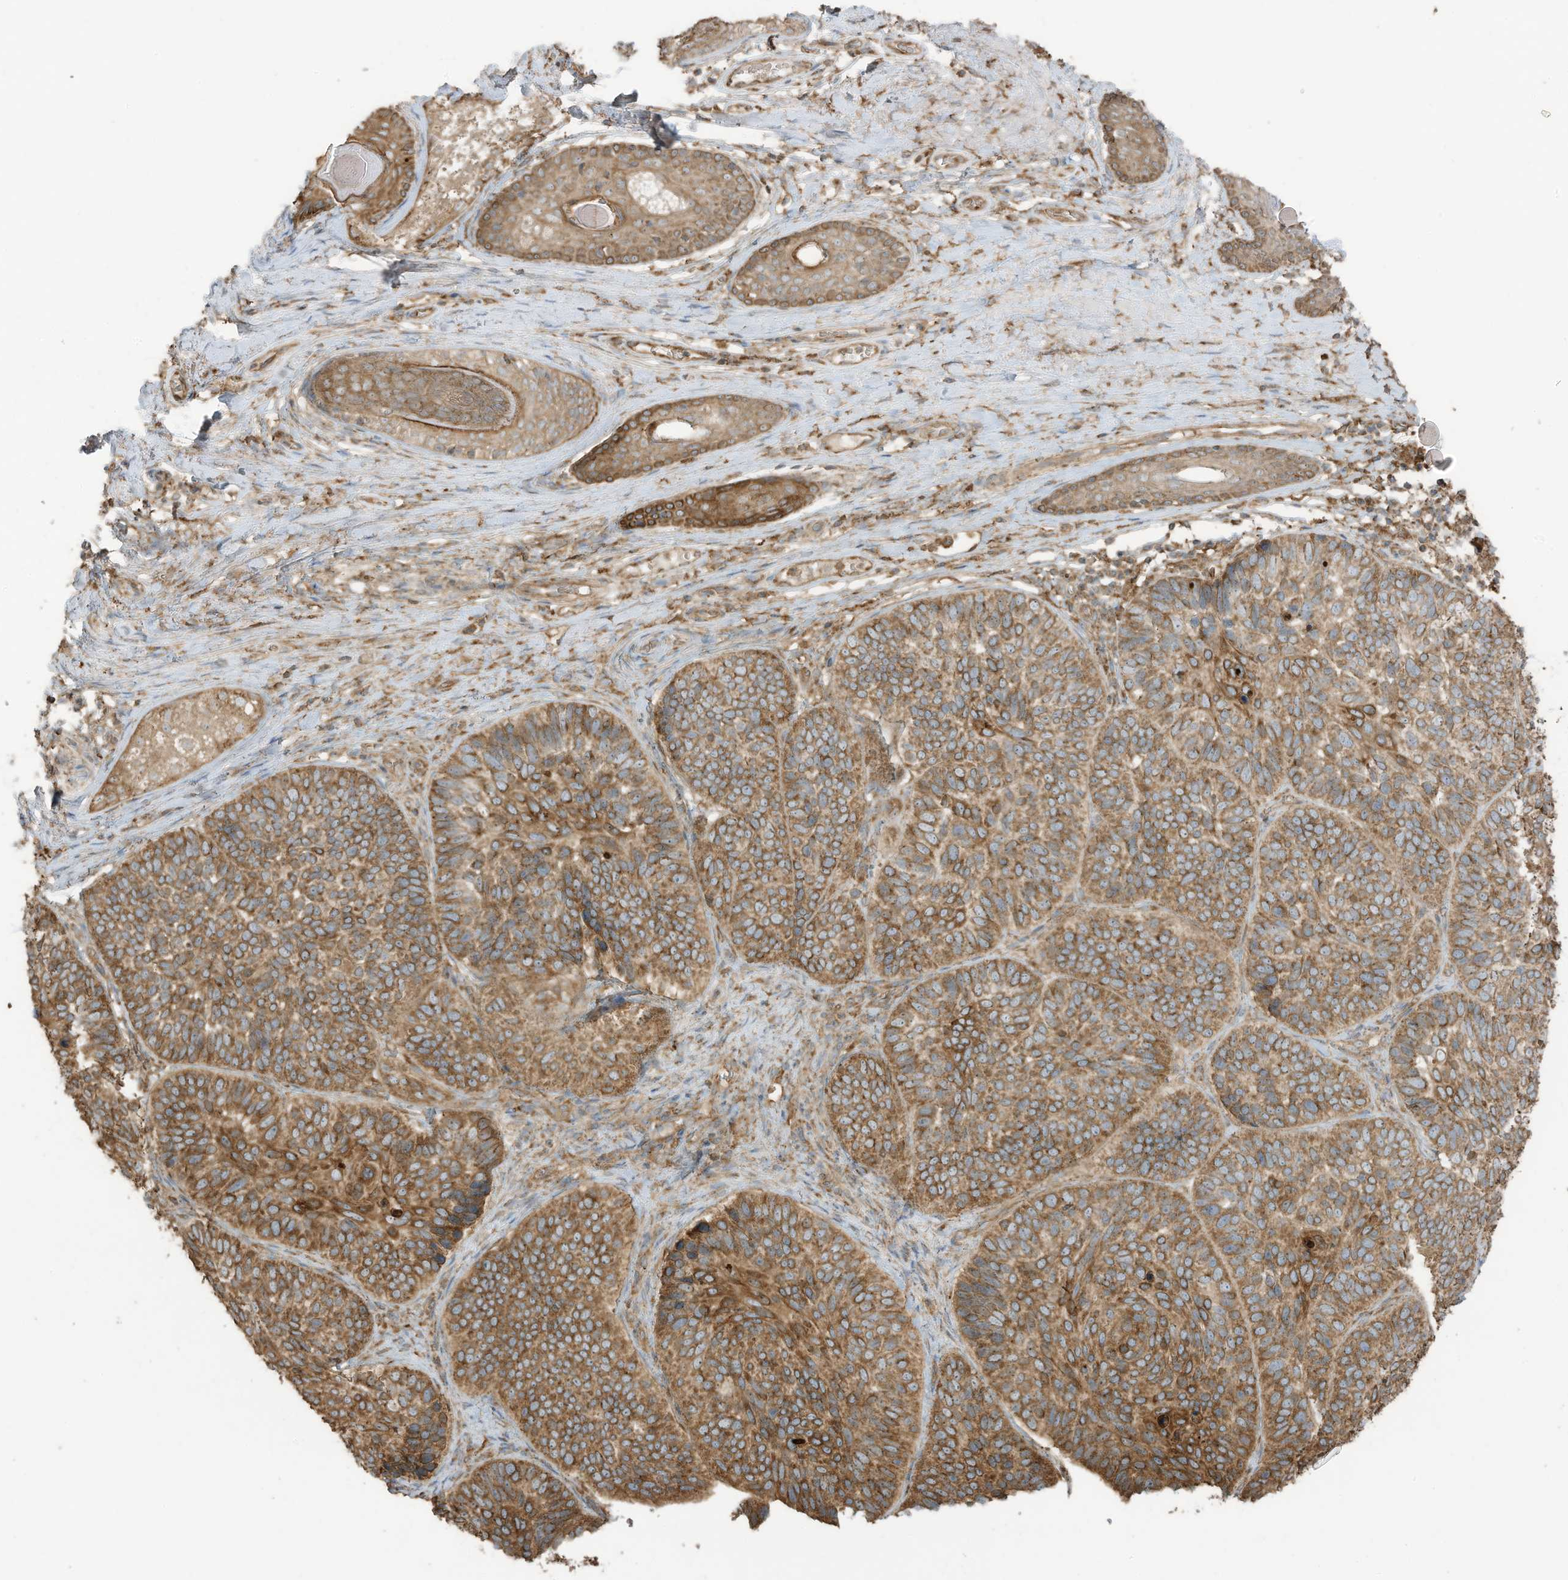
{"staining": {"intensity": "moderate", "quantity": ">75%", "location": "cytoplasmic/membranous"}, "tissue": "skin cancer", "cell_type": "Tumor cells", "image_type": "cancer", "snomed": [{"axis": "morphology", "description": "Basal cell carcinoma"}, {"axis": "topography", "description": "Skin"}], "caption": "High-power microscopy captured an IHC histopathology image of skin cancer (basal cell carcinoma), revealing moderate cytoplasmic/membranous positivity in about >75% of tumor cells. (IHC, brightfield microscopy, high magnification).", "gene": "CGAS", "patient": {"sex": "male", "age": 62}}